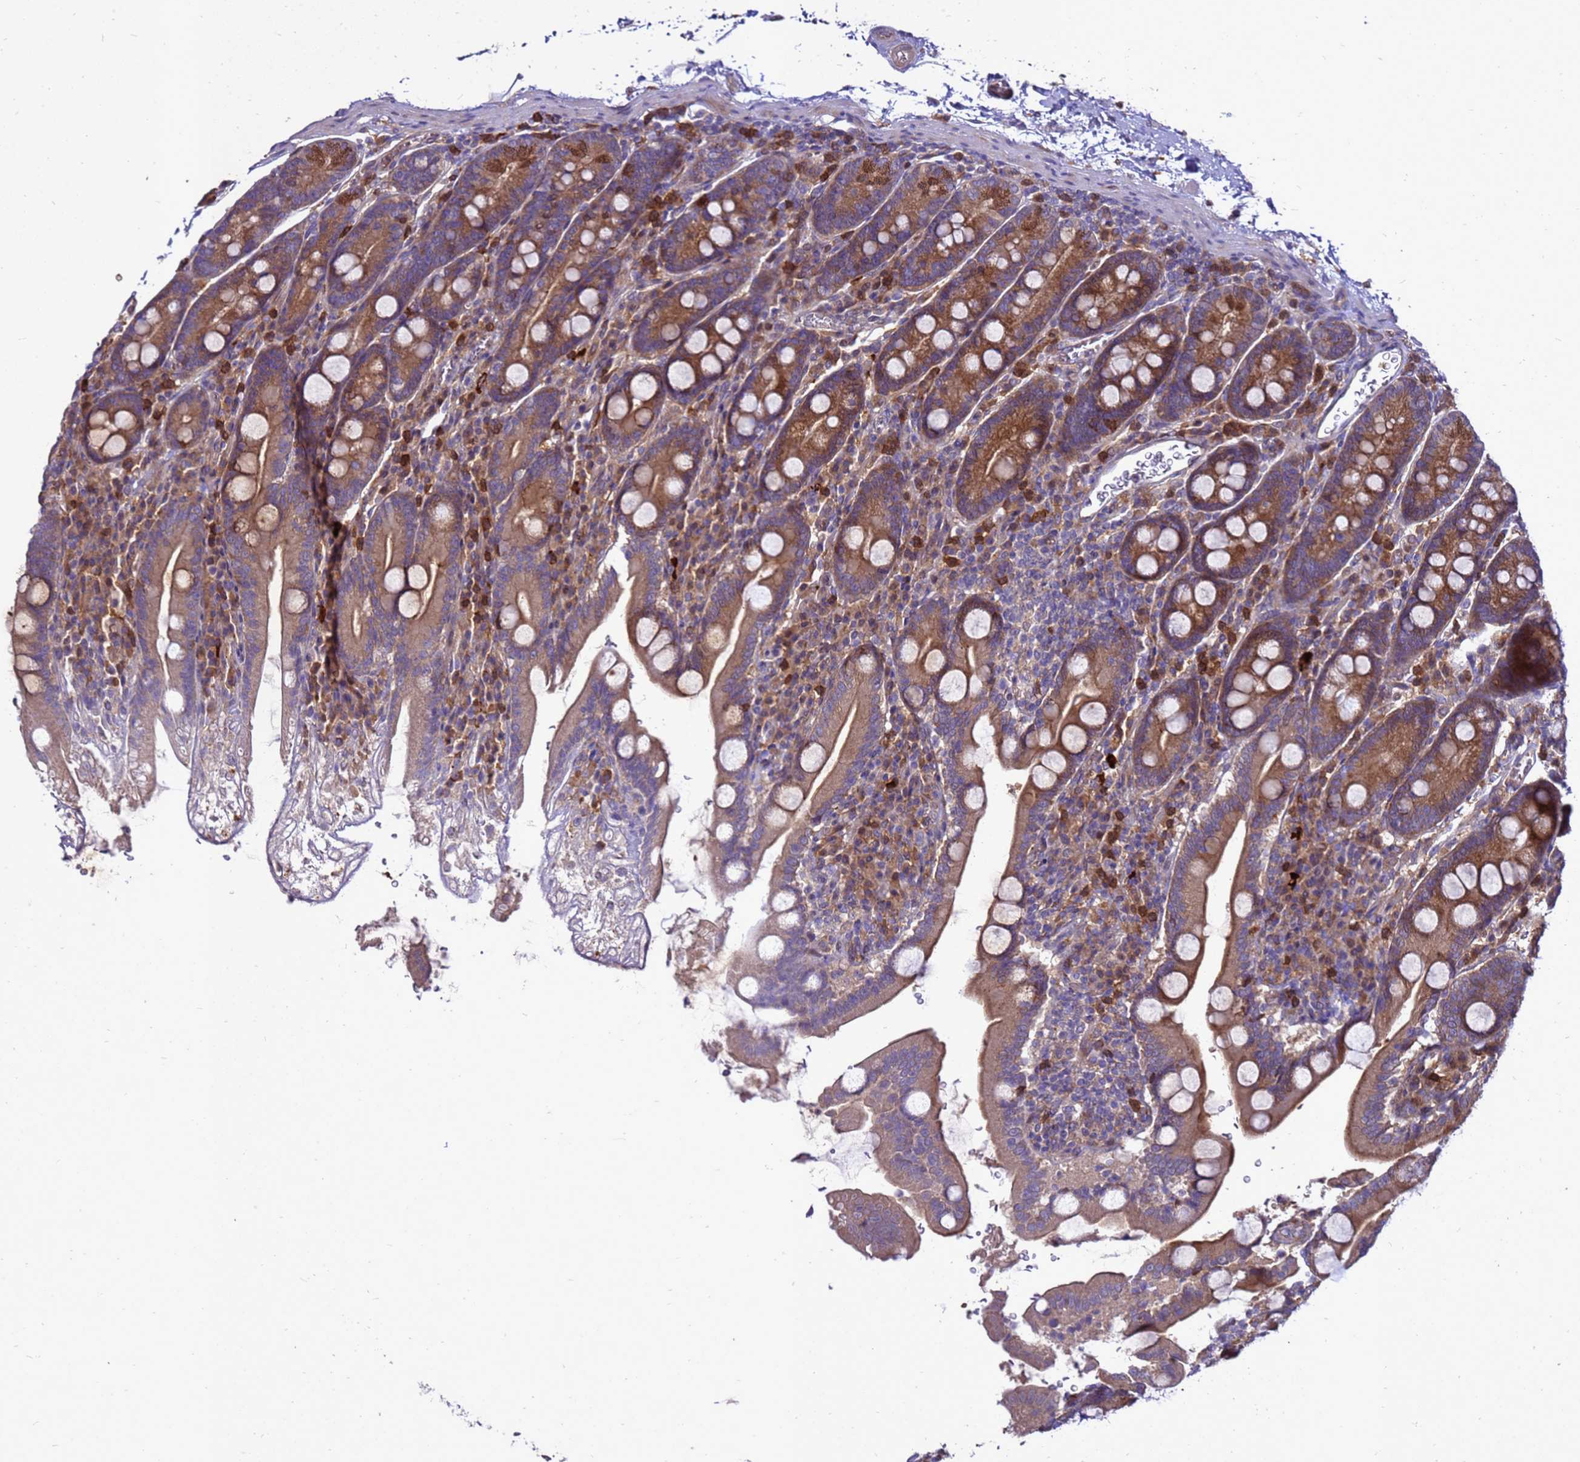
{"staining": {"intensity": "moderate", "quantity": ">75%", "location": "cytoplasmic/membranous"}, "tissue": "duodenum", "cell_type": "Glandular cells", "image_type": "normal", "snomed": [{"axis": "morphology", "description": "Normal tissue, NOS"}, {"axis": "topography", "description": "Duodenum"}], "caption": "Unremarkable duodenum demonstrates moderate cytoplasmic/membranous positivity in about >75% of glandular cells The protein of interest is stained brown, and the nuclei are stained in blue (DAB (3,3'-diaminobenzidine) IHC with brightfield microscopy, high magnification)..", "gene": "RNF215", "patient": {"sex": "male", "age": 35}}